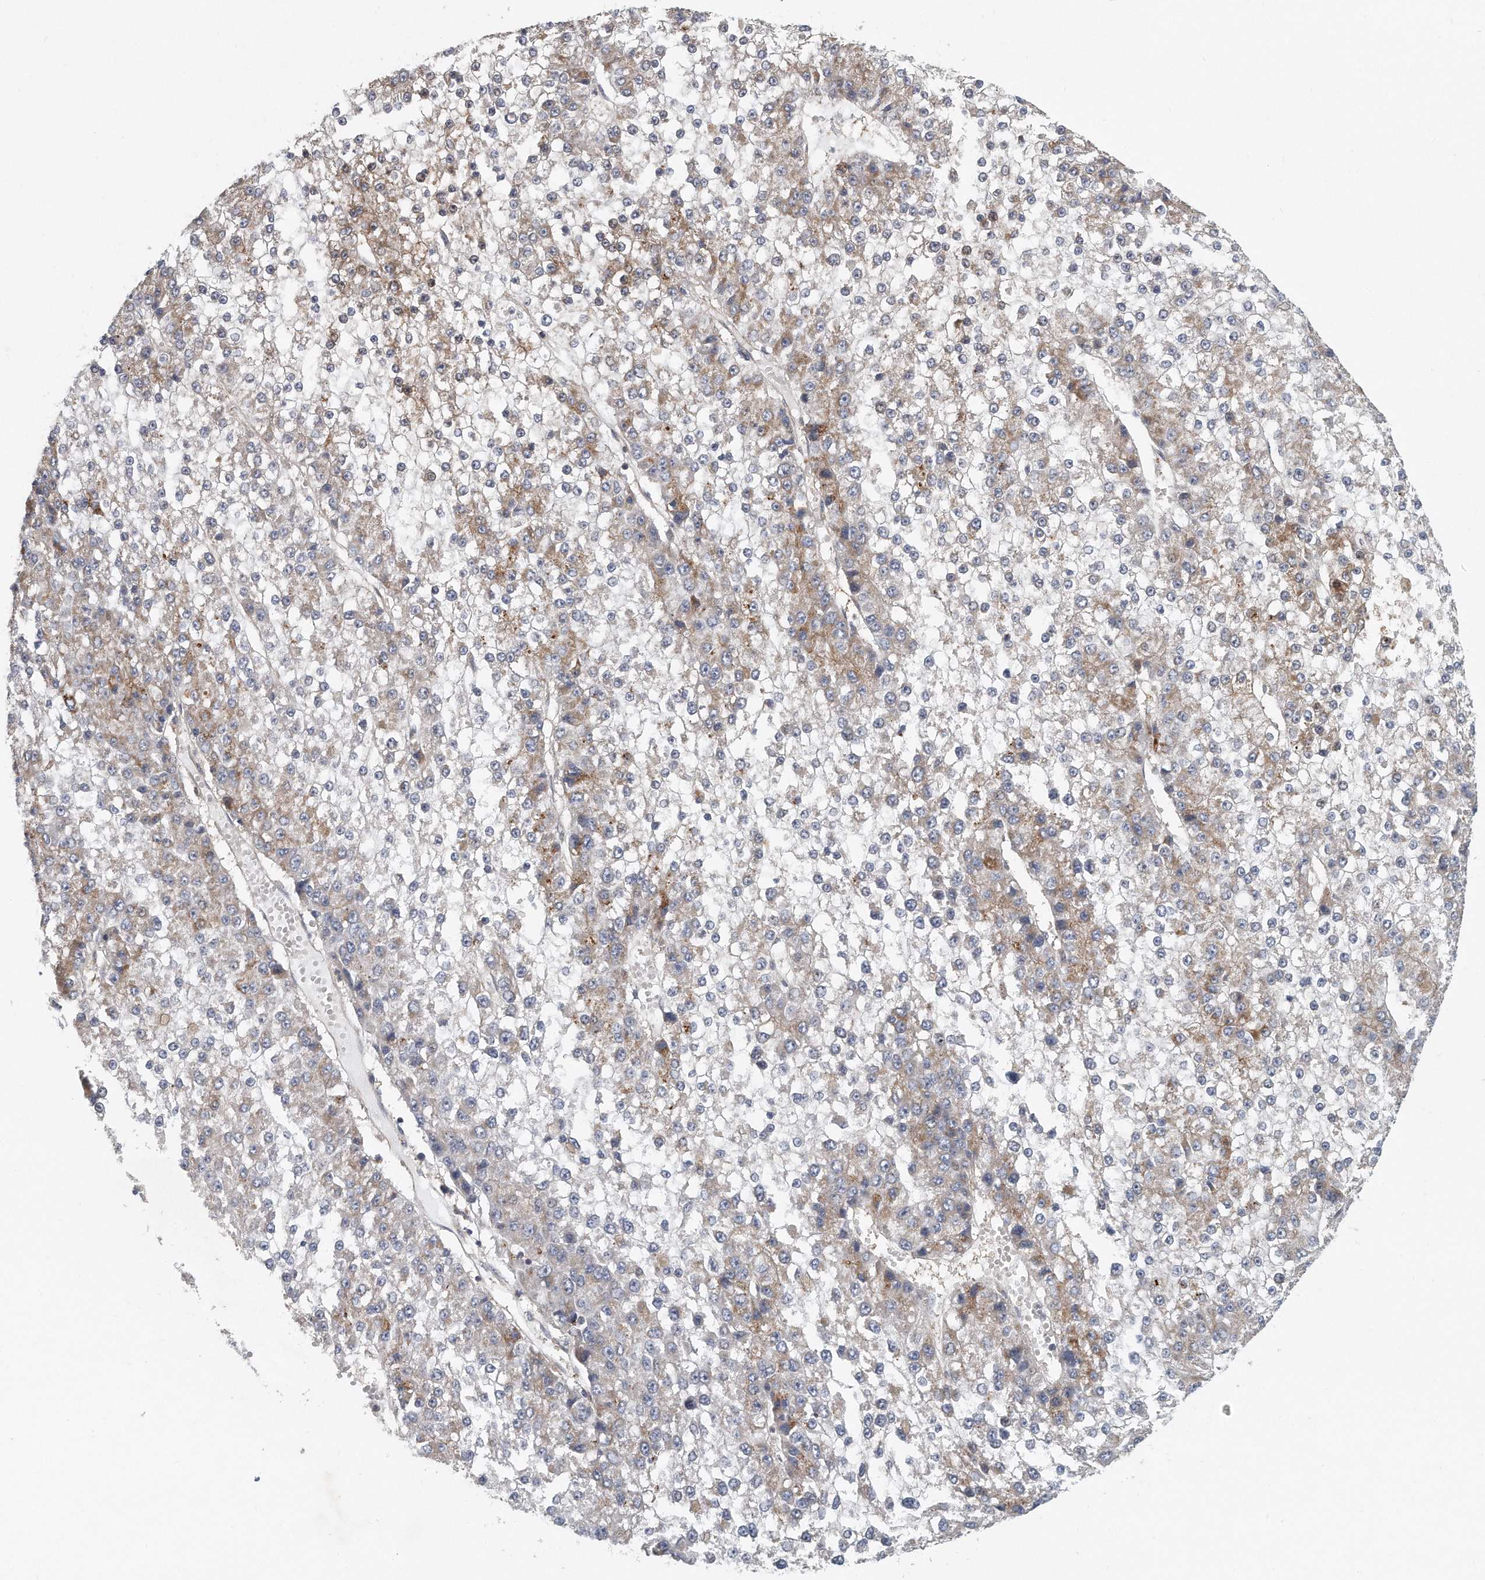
{"staining": {"intensity": "moderate", "quantity": "25%-75%", "location": "cytoplasmic/membranous"}, "tissue": "liver cancer", "cell_type": "Tumor cells", "image_type": "cancer", "snomed": [{"axis": "morphology", "description": "Carcinoma, Hepatocellular, NOS"}, {"axis": "topography", "description": "Liver"}], "caption": "Liver cancer (hepatocellular carcinoma) tissue demonstrates moderate cytoplasmic/membranous staining in about 25%-75% of tumor cells (IHC, brightfield microscopy, high magnification).", "gene": "PCDH8", "patient": {"sex": "female", "age": 73}}